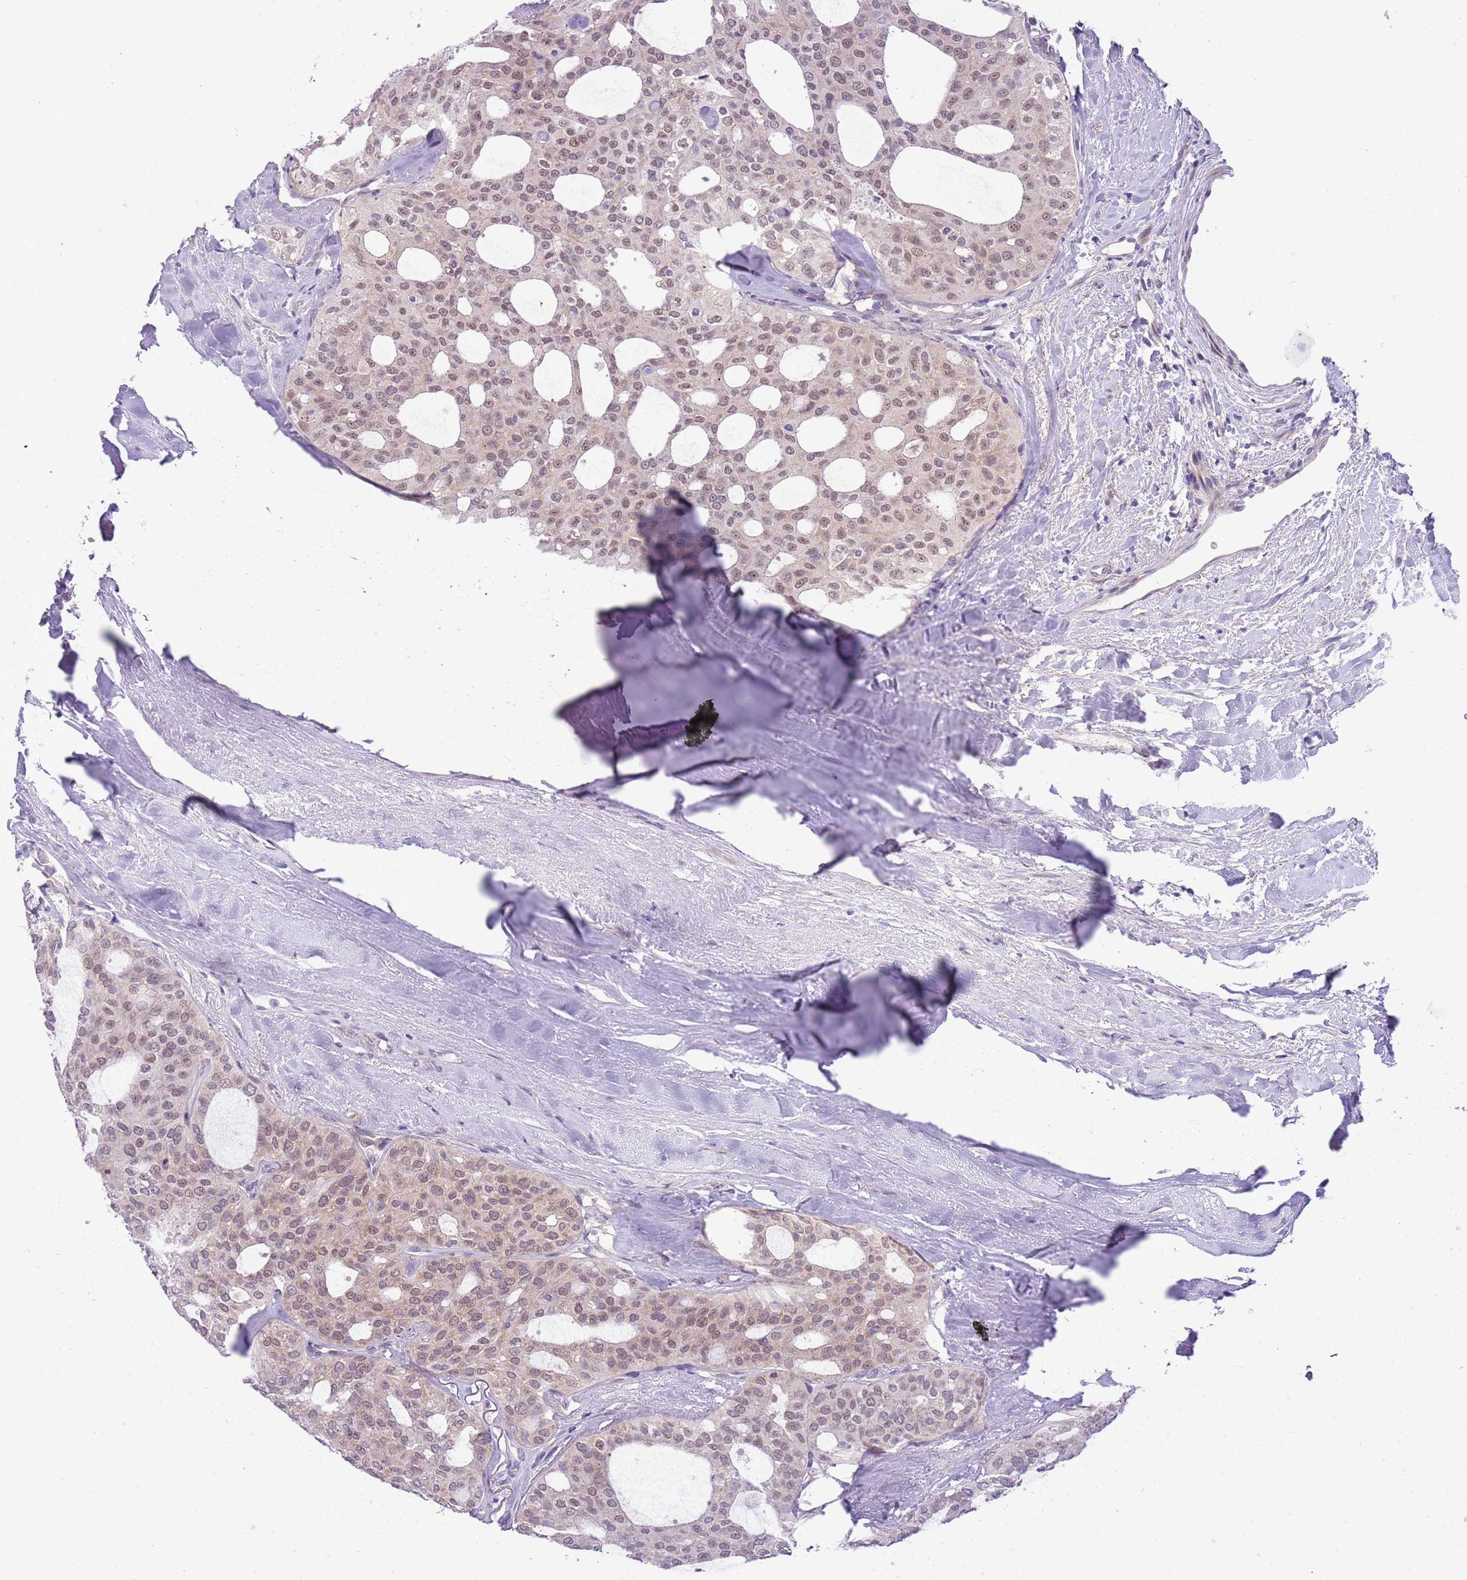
{"staining": {"intensity": "moderate", "quantity": ">75%", "location": "nuclear"}, "tissue": "thyroid cancer", "cell_type": "Tumor cells", "image_type": "cancer", "snomed": [{"axis": "morphology", "description": "Follicular adenoma carcinoma, NOS"}, {"axis": "topography", "description": "Thyroid gland"}], "caption": "Follicular adenoma carcinoma (thyroid) was stained to show a protein in brown. There is medium levels of moderate nuclear staining in about >75% of tumor cells.", "gene": "FAM120C", "patient": {"sex": "male", "age": 75}}